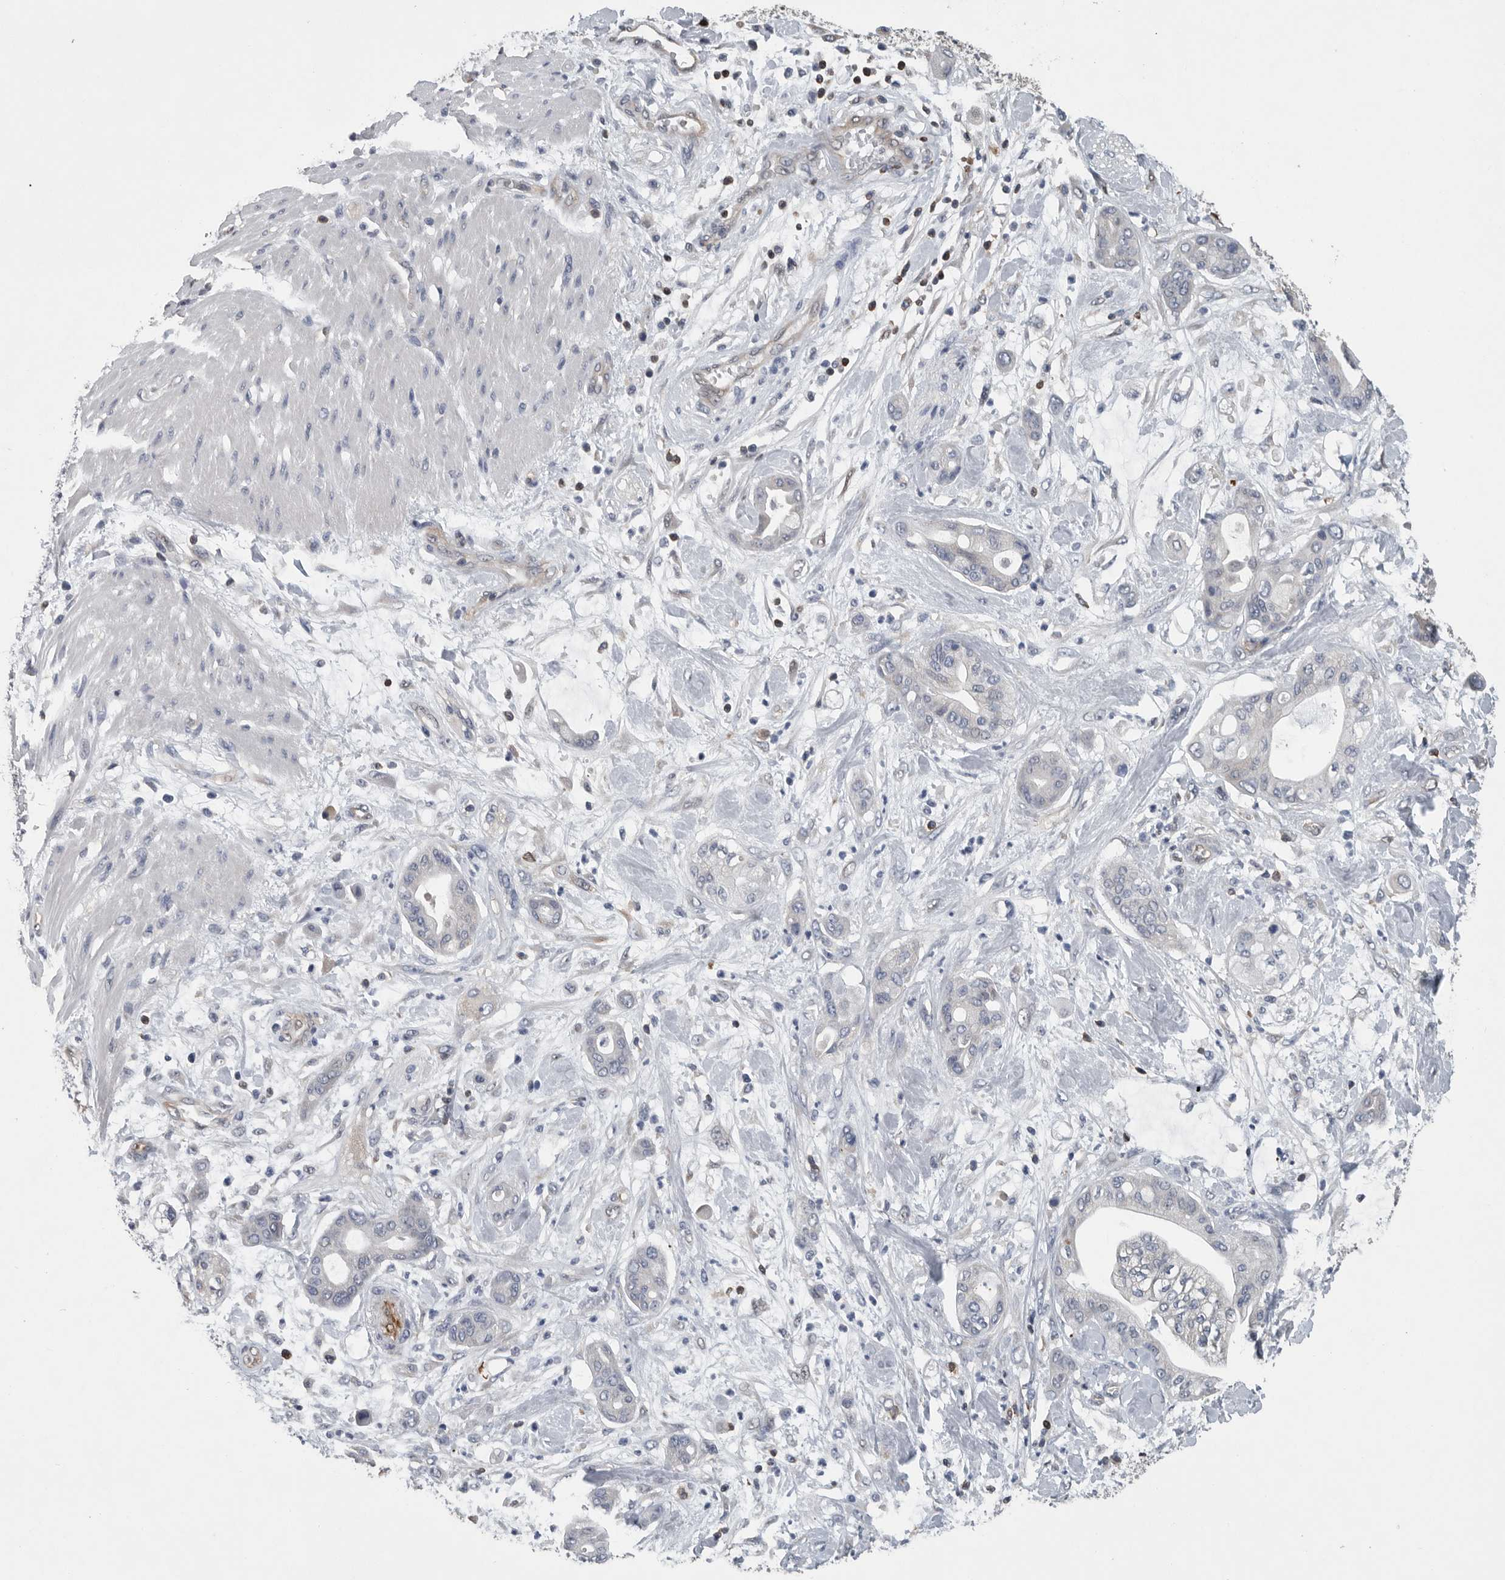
{"staining": {"intensity": "negative", "quantity": "none", "location": "none"}, "tissue": "pancreatic cancer", "cell_type": "Tumor cells", "image_type": "cancer", "snomed": [{"axis": "morphology", "description": "Adenocarcinoma, NOS"}, {"axis": "morphology", "description": "Adenocarcinoma, metastatic, NOS"}, {"axis": "topography", "description": "Lymph node"}, {"axis": "topography", "description": "Pancreas"}, {"axis": "topography", "description": "Duodenum"}], "caption": "Adenocarcinoma (pancreatic) was stained to show a protein in brown. There is no significant expression in tumor cells.", "gene": "PDCD4", "patient": {"sex": "female", "age": 64}}